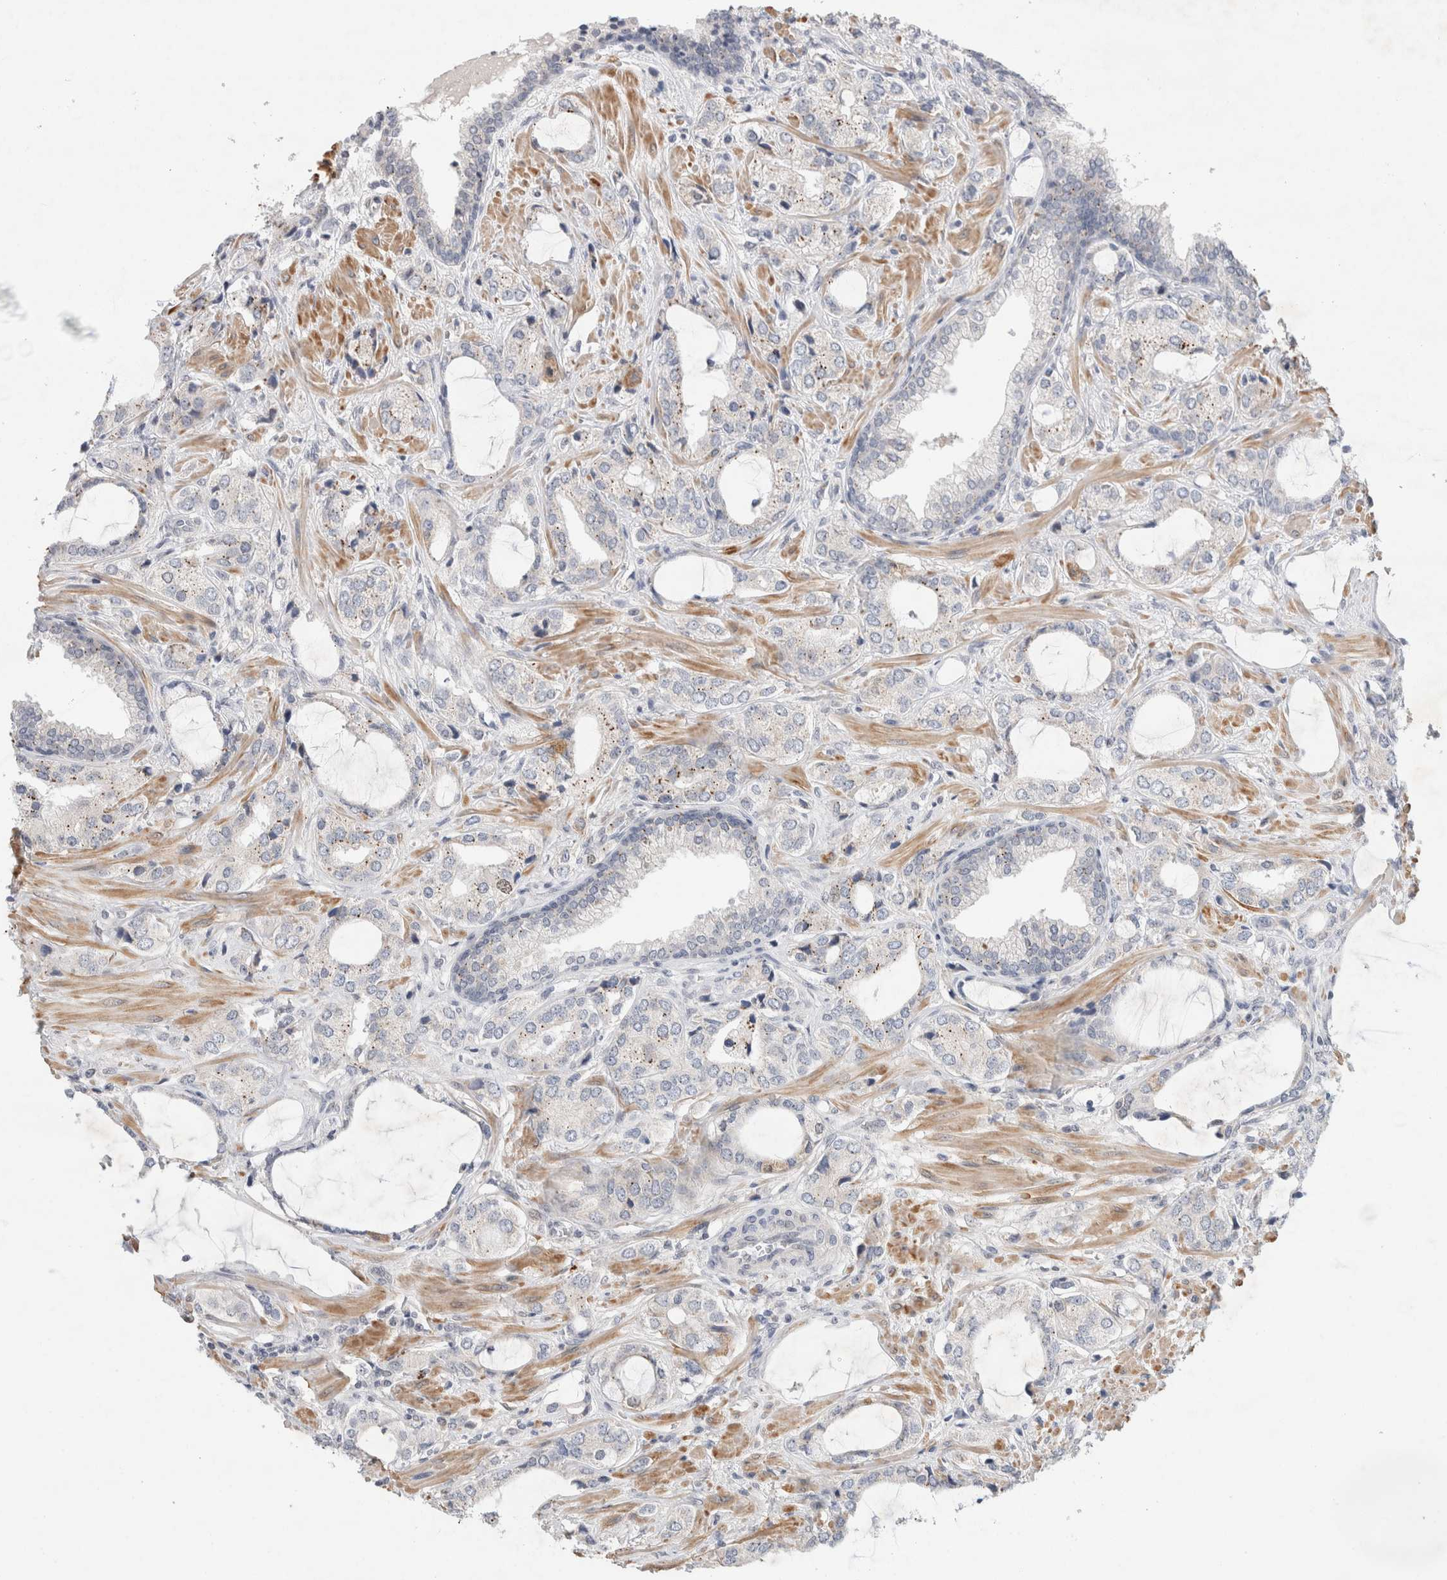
{"staining": {"intensity": "negative", "quantity": "none", "location": "none"}, "tissue": "prostate cancer", "cell_type": "Tumor cells", "image_type": "cancer", "snomed": [{"axis": "morphology", "description": "Adenocarcinoma, High grade"}, {"axis": "topography", "description": "Prostate"}], "caption": "The photomicrograph demonstrates no staining of tumor cells in prostate cancer (adenocarcinoma (high-grade)). (Immunohistochemistry (ihc), brightfield microscopy, high magnification).", "gene": "KNL1", "patient": {"sex": "male", "age": 66}}